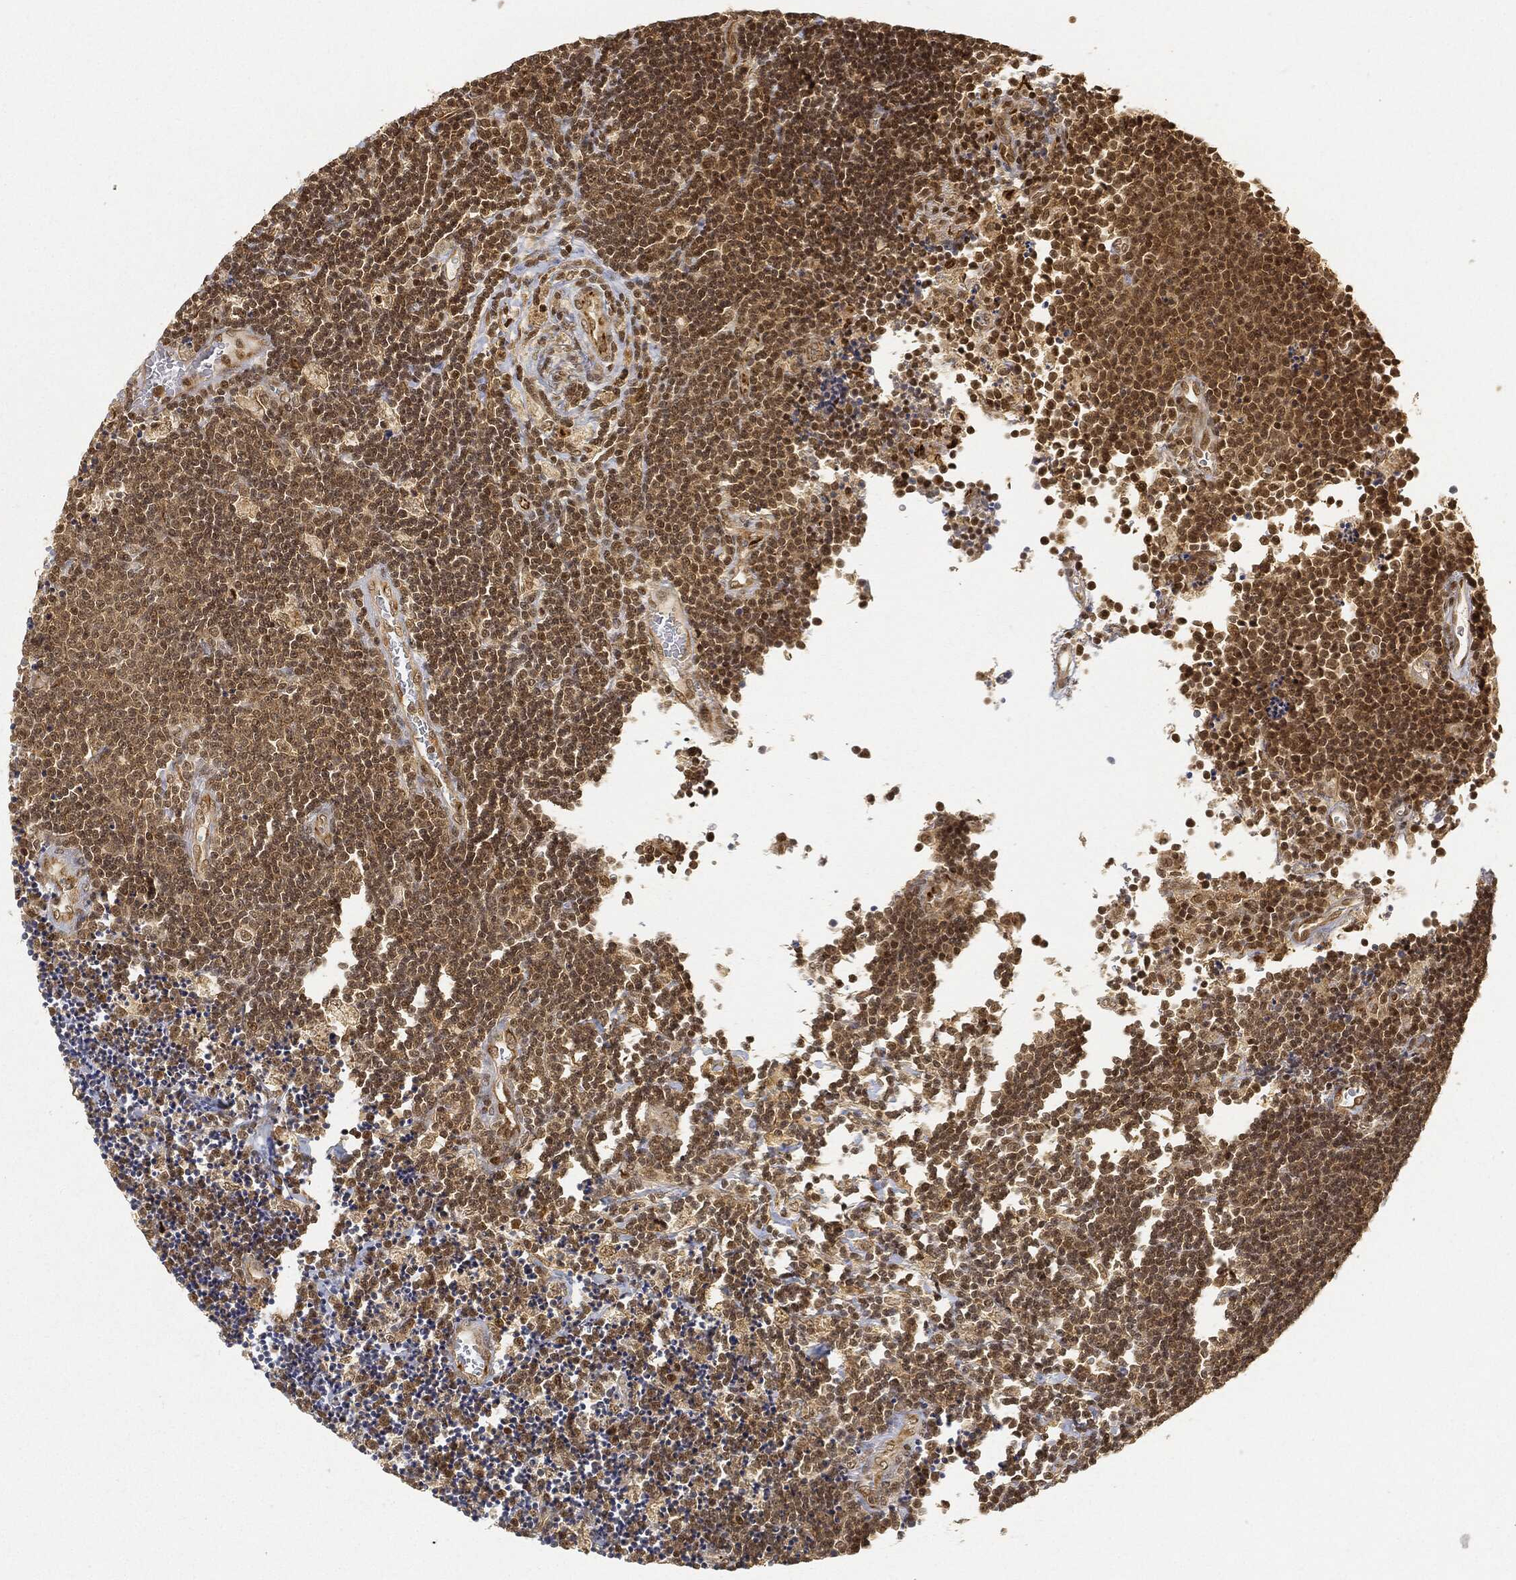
{"staining": {"intensity": "strong", "quantity": "25%-75%", "location": "nuclear"}, "tissue": "lymphoma", "cell_type": "Tumor cells", "image_type": "cancer", "snomed": [{"axis": "morphology", "description": "Malignant lymphoma, non-Hodgkin's type, Low grade"}, {"axis": "topography", "description": "Brain"}], "caption": "Immunohistochemistry photomicrograph of human low-grade malignant lymphoma, non-Hodgkin's type stained for a protein (brown), which shows high levels of strong nuclear staining in approximately 25%-75% of tumor cells.", "gene": "CIB1", "patient": {"sex": "female", "age": 66}}